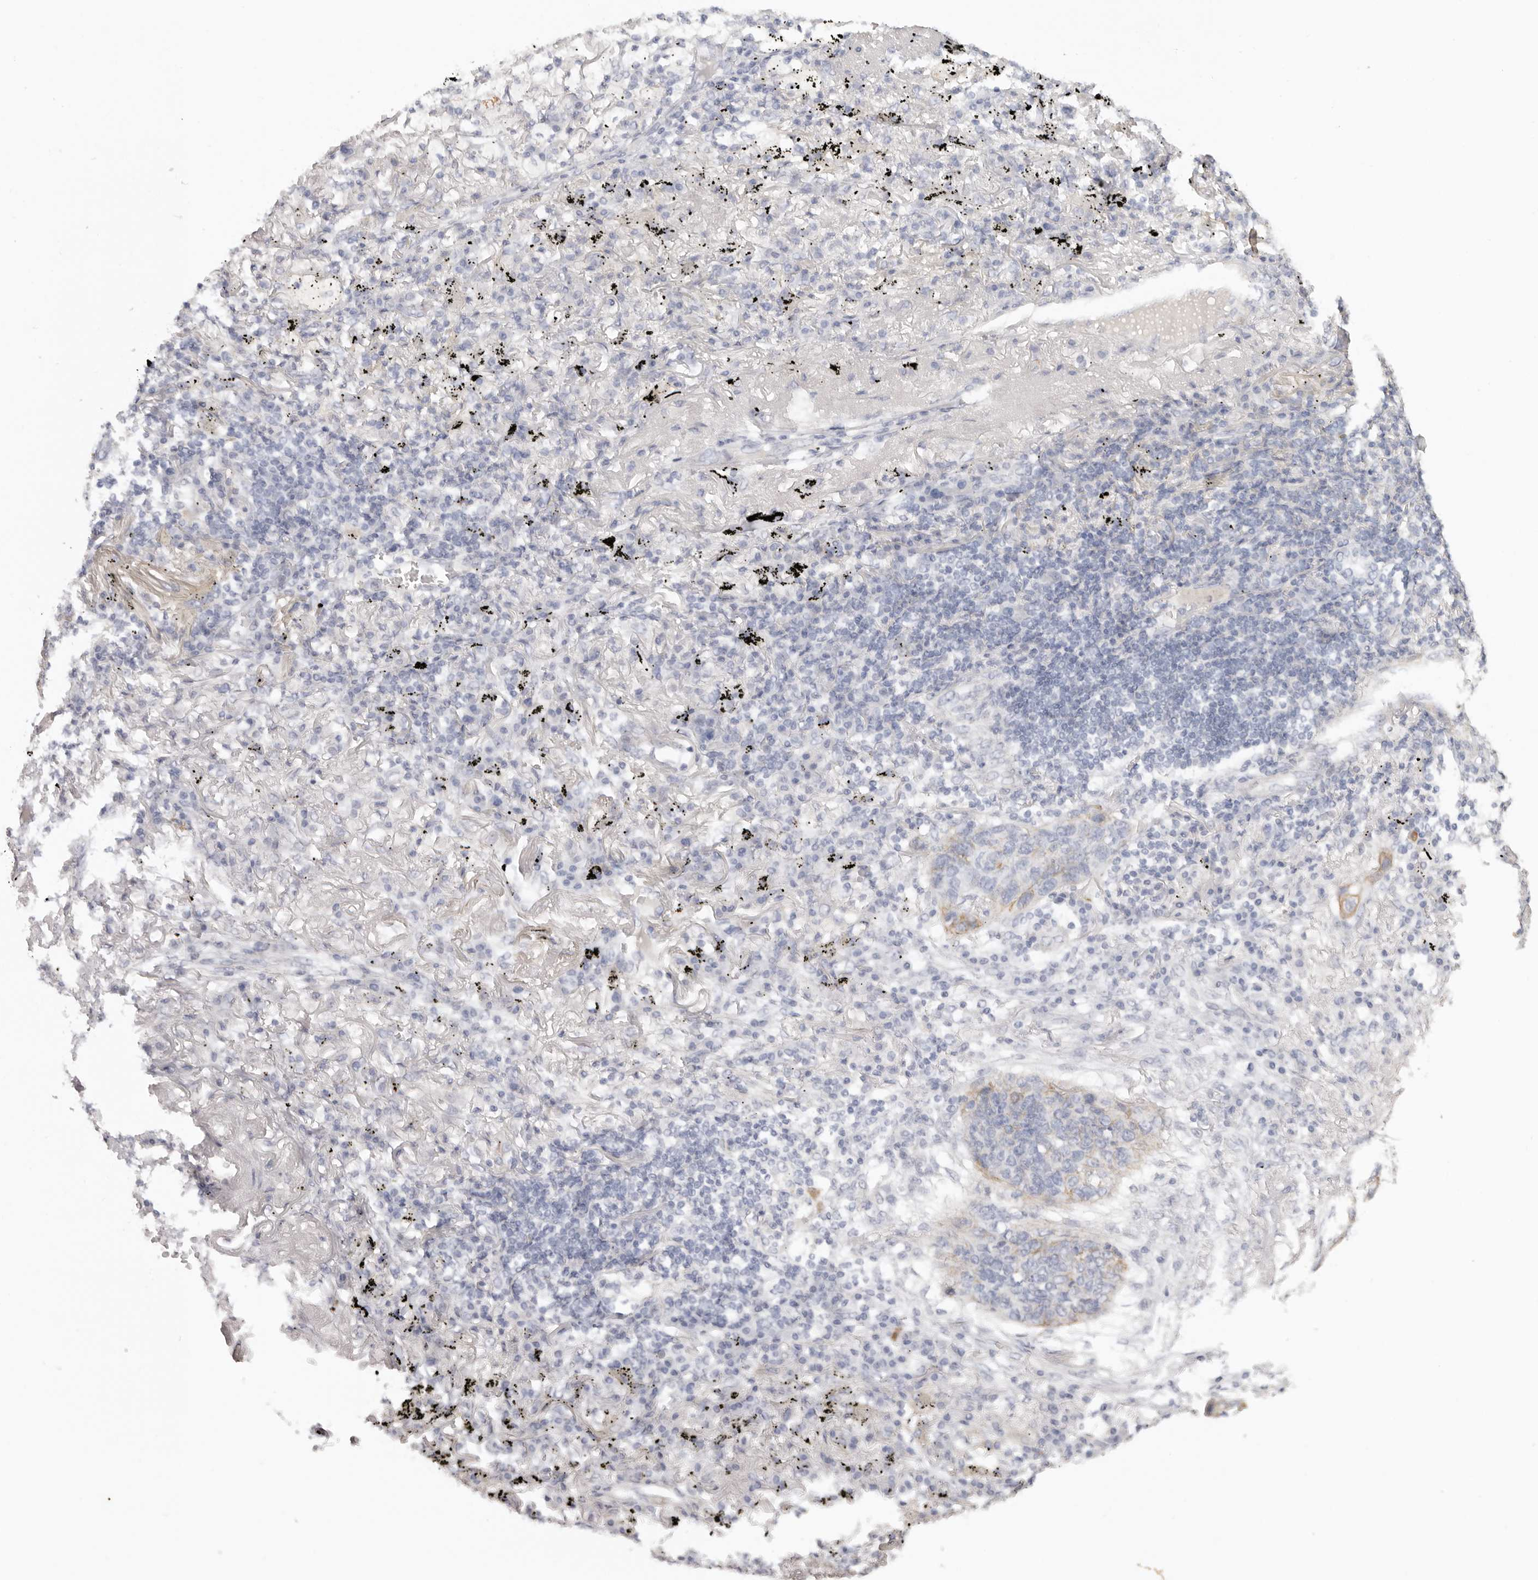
{"staining": {"intensity": "weak", "quantity": "25%-75%", "location": "cytoplasmic/membranous"}, "tissue": "lung cancer", "cell_type": "Tumor cells", "image_type": "cancer", "snomed": [{"axis": "morphology", "description": "Squamous cell carcinoma, NOS"}, {"axis": "topography", "description": "Lung"}], "caption": "A brown stain labels weak cytoplasmic/membranous positivity of a protein in human squamous cell carcinoma (lung) tumor cells.", "gene": "RXFP1", "patient": {"sex": "female", "age": 63}}